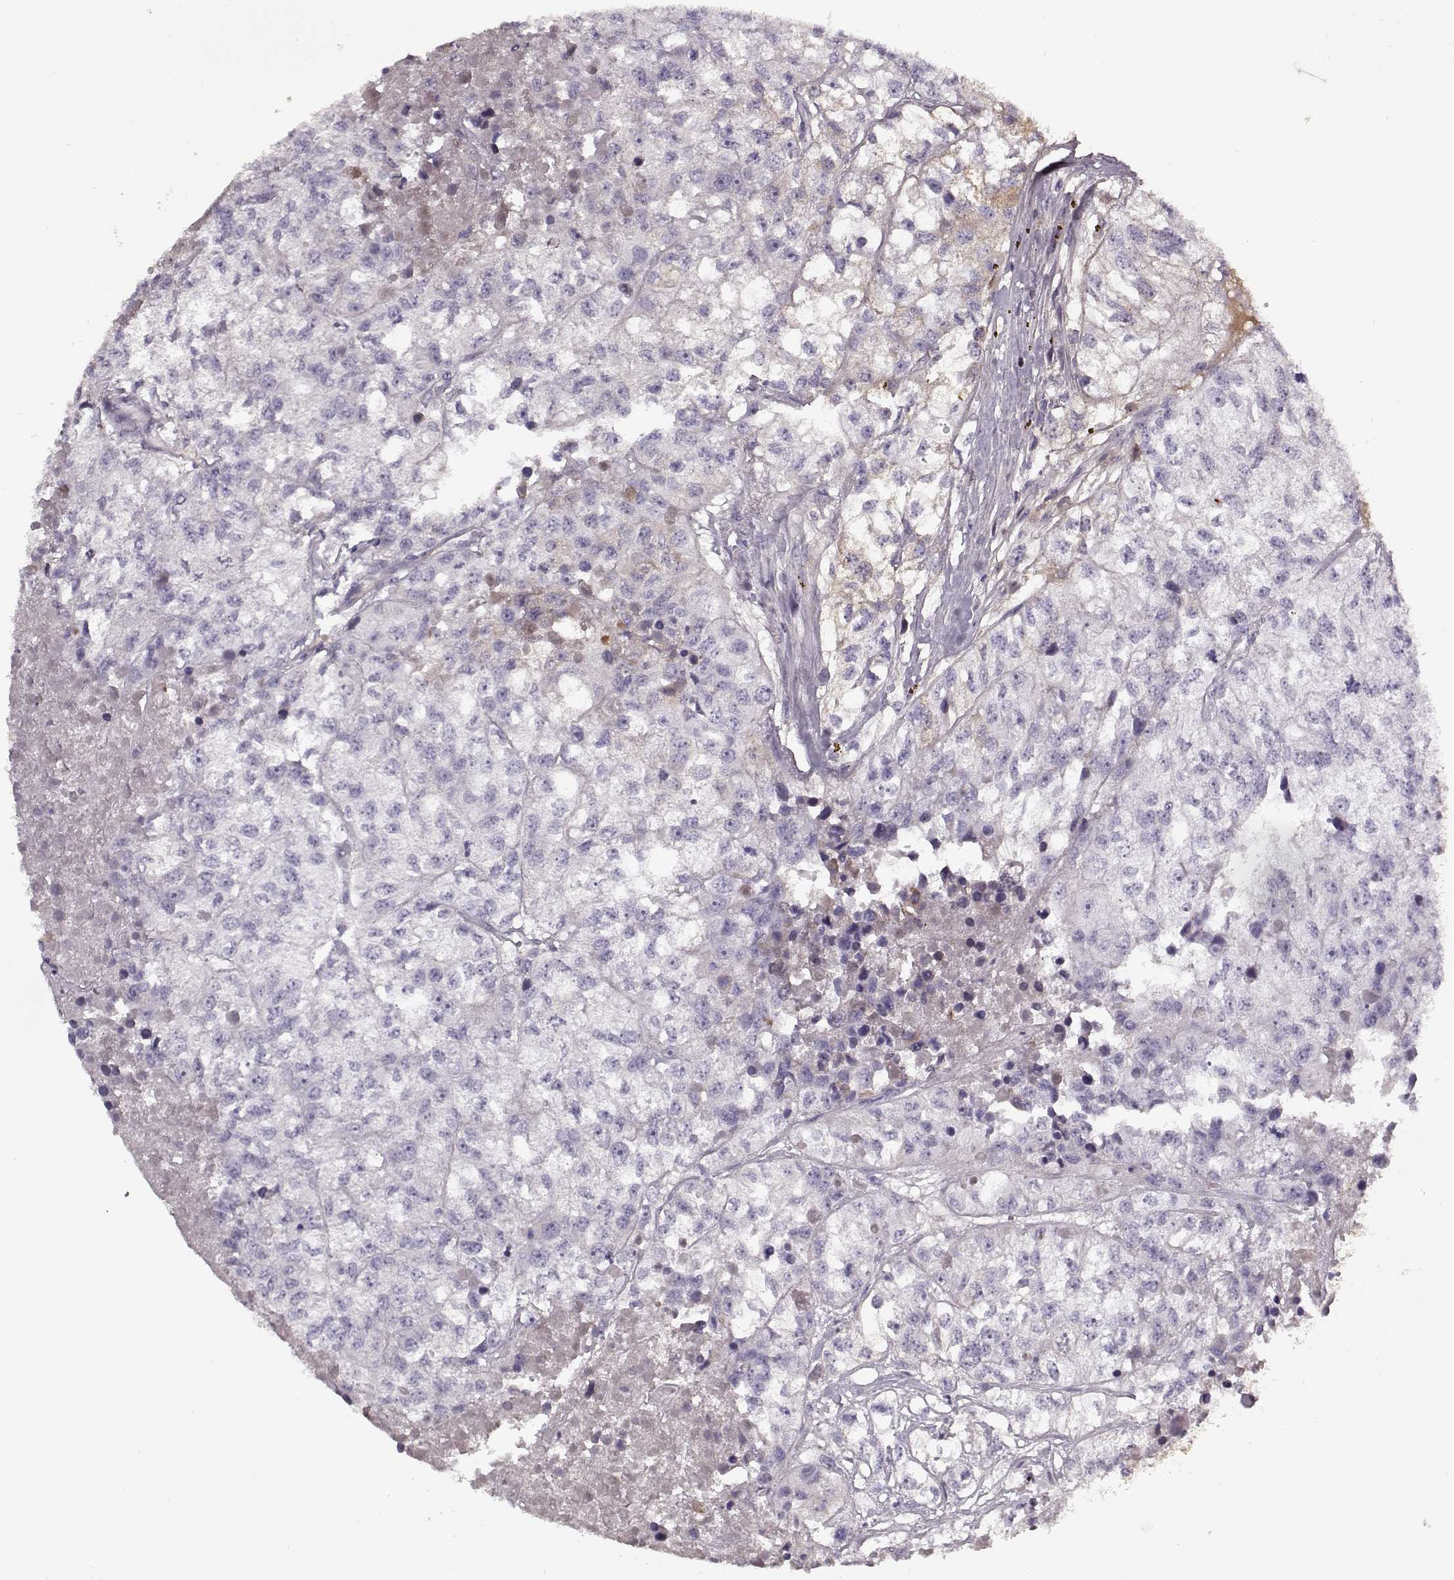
{"staining": {"intensity": "weak", "quantity": "<25%", "location": "cytoplasmic/membranous"}, "tissue": "renal cancer", "cell_type": "Tumor cells", "image_type": "cancer", "snomed": [{"axis": "morphology", "description": "Adenocarcinoma, NOS"}, {"axis": "topography", "description": "Kidney"}], "caption": "The IHC photomicrograph has no significant expression in tumor cells of renal cancer (adenocarcinoma) tissue.", "gene": "LUM", "patient": {"sex": "male", "age": 56}}